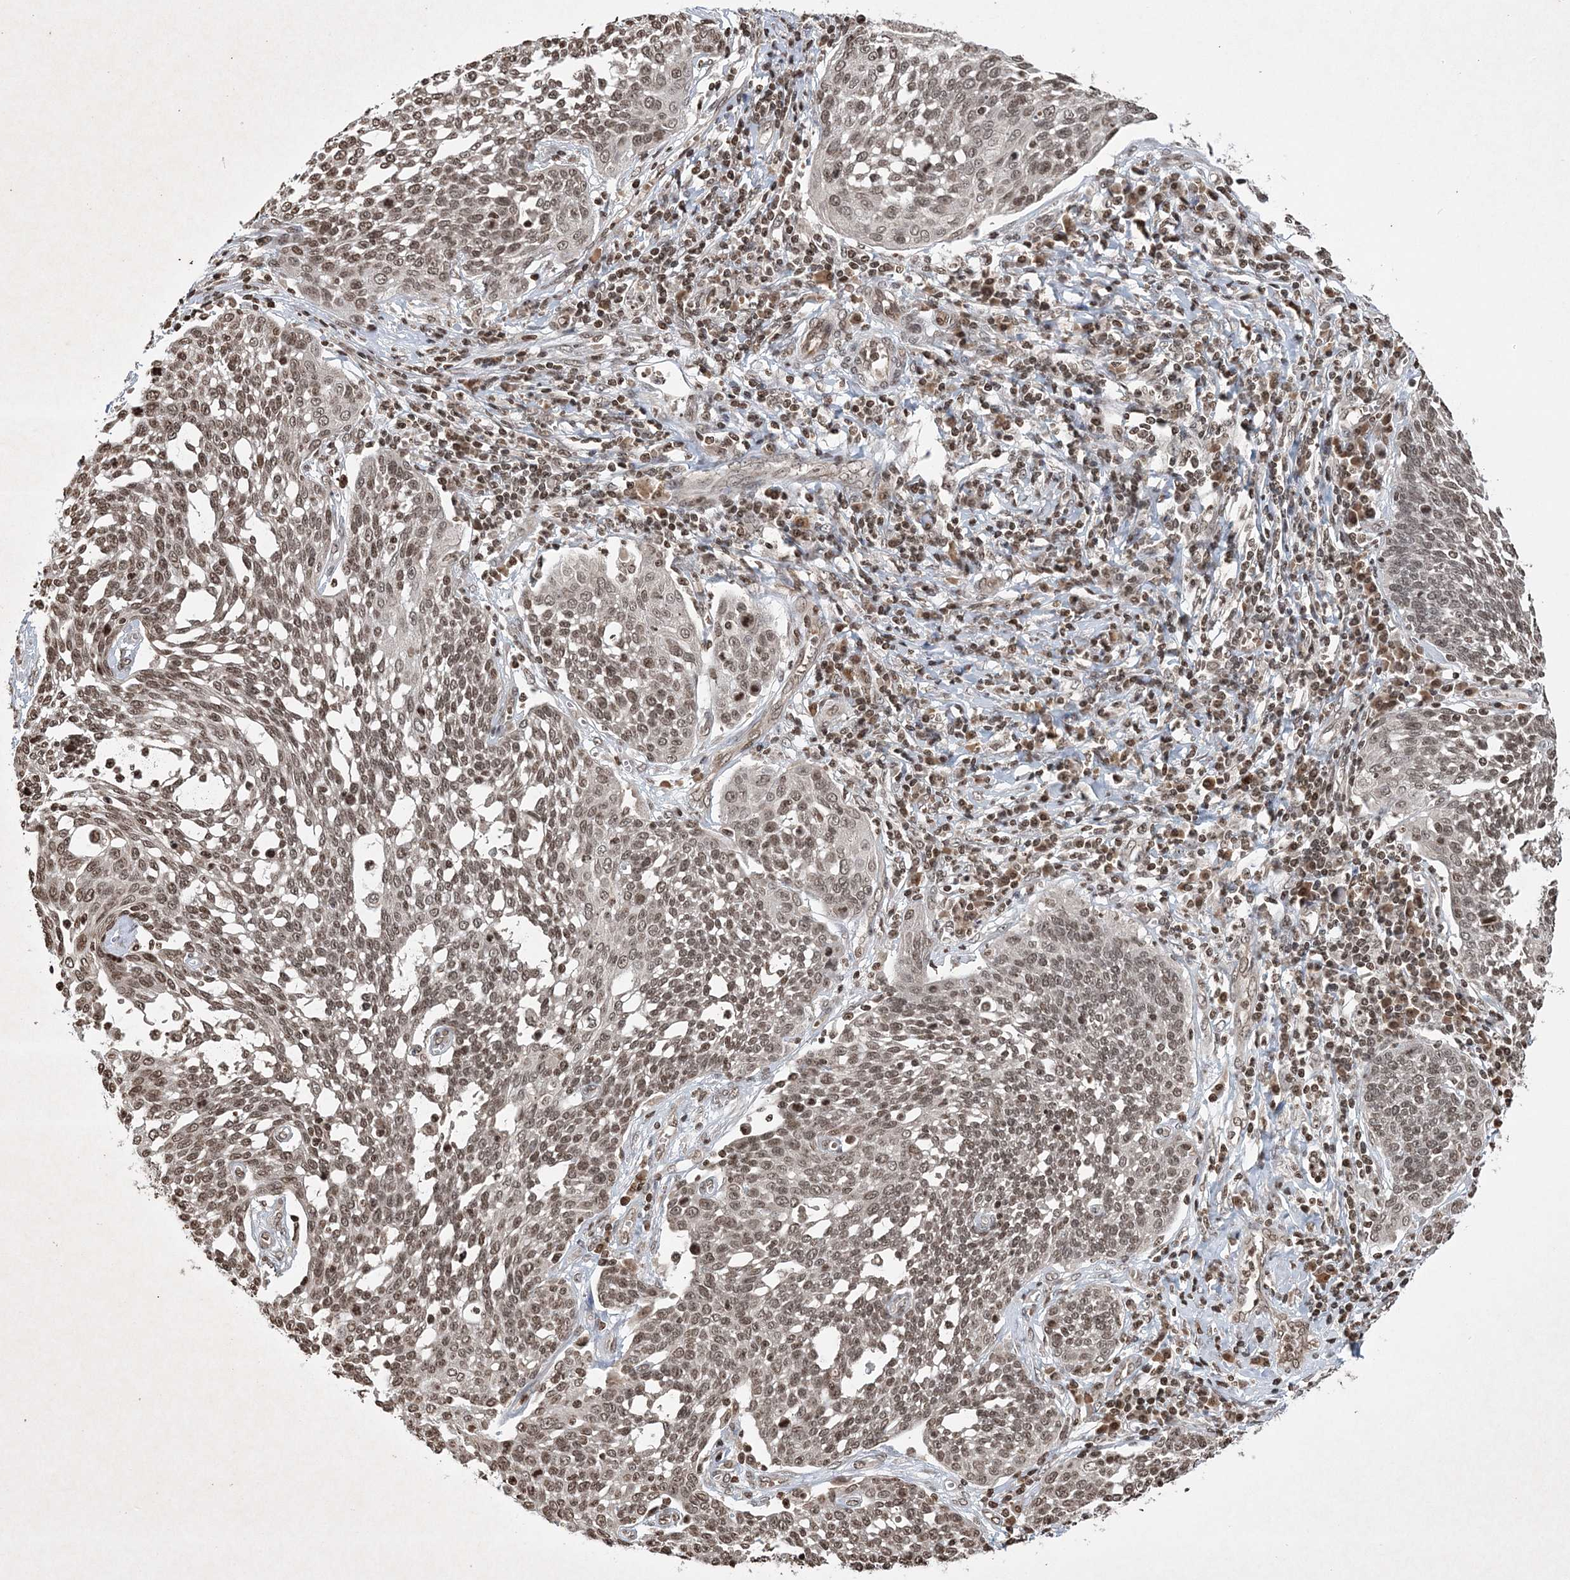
{"staining": {"intensity": "weak", "quantity": ">75%", "location": "nuclear"}, "tissue": "cervical cancer", "cell_type": "Tumor cells", "image_type": "cancer", "snomed": [{"axis": "morphology", "description": "Squamous cell carcinoma, NOS"}, {"axis": "topography", "description": "Cervix"}], "caption": "Human cervical cancer (squamous cell carcinoma) stained for a protein (brown) reveals weak nuclear positive expression in about >75% of tumor cells.", "gene": "NEDD9", "patient": {"sex": "female", "age": 34}}